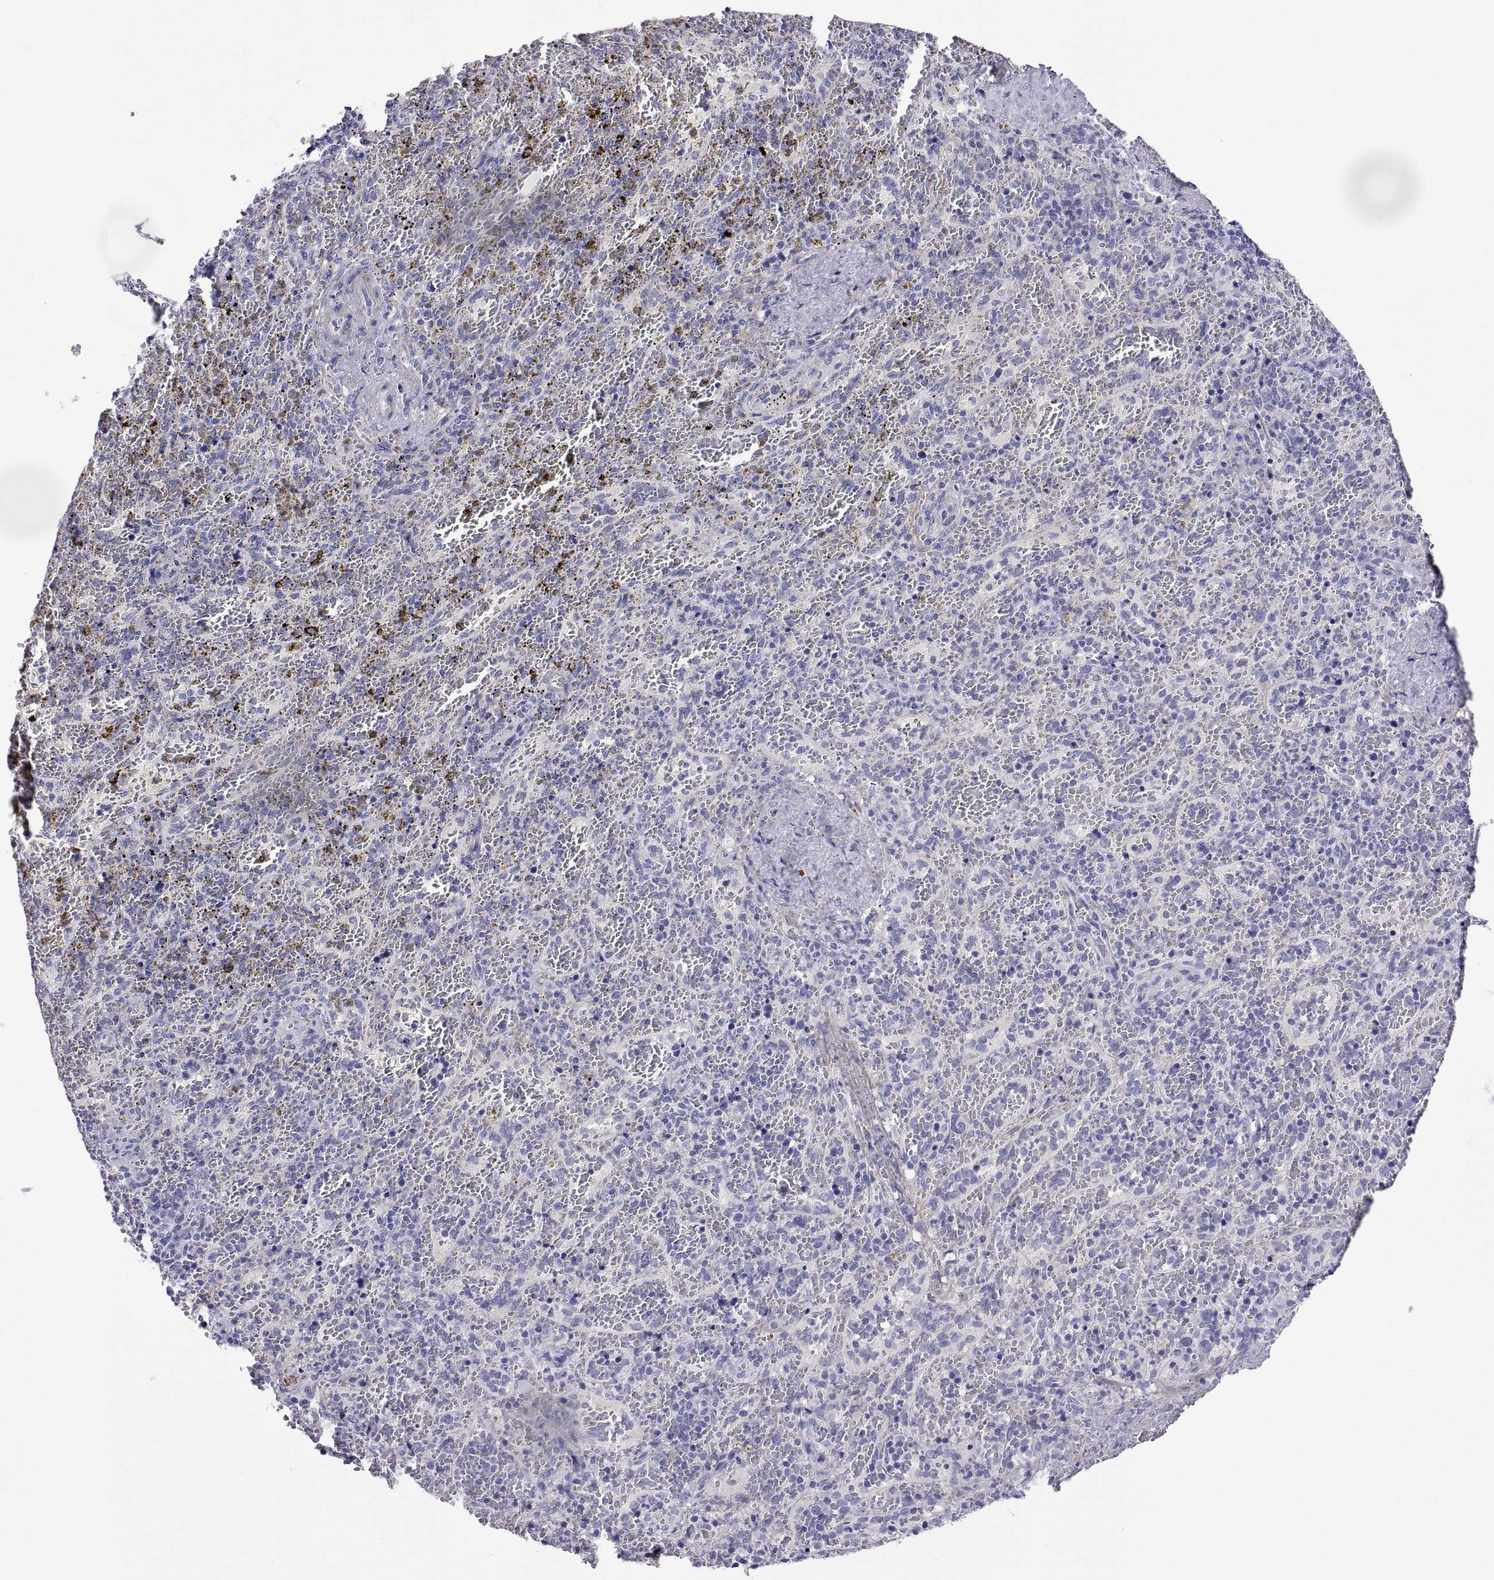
{"staining": {"intensity": "negative", "quantity": "none", "location": "none"}, "tissue": "spleen", "cell_type": "Cells in red pulp", "image_type": "normal", "snomed": [{"axis": "morphology", "description": "Normal tissue, NOS"}, {"axis": "topography", "description": "Spleen"}], "caption": "Normal spleen was stained to show a protein in brown. There is no significant staining in cells in red pulp.", "gene": "BSPH1", "patient": {"sex": "female", "age": 50}}